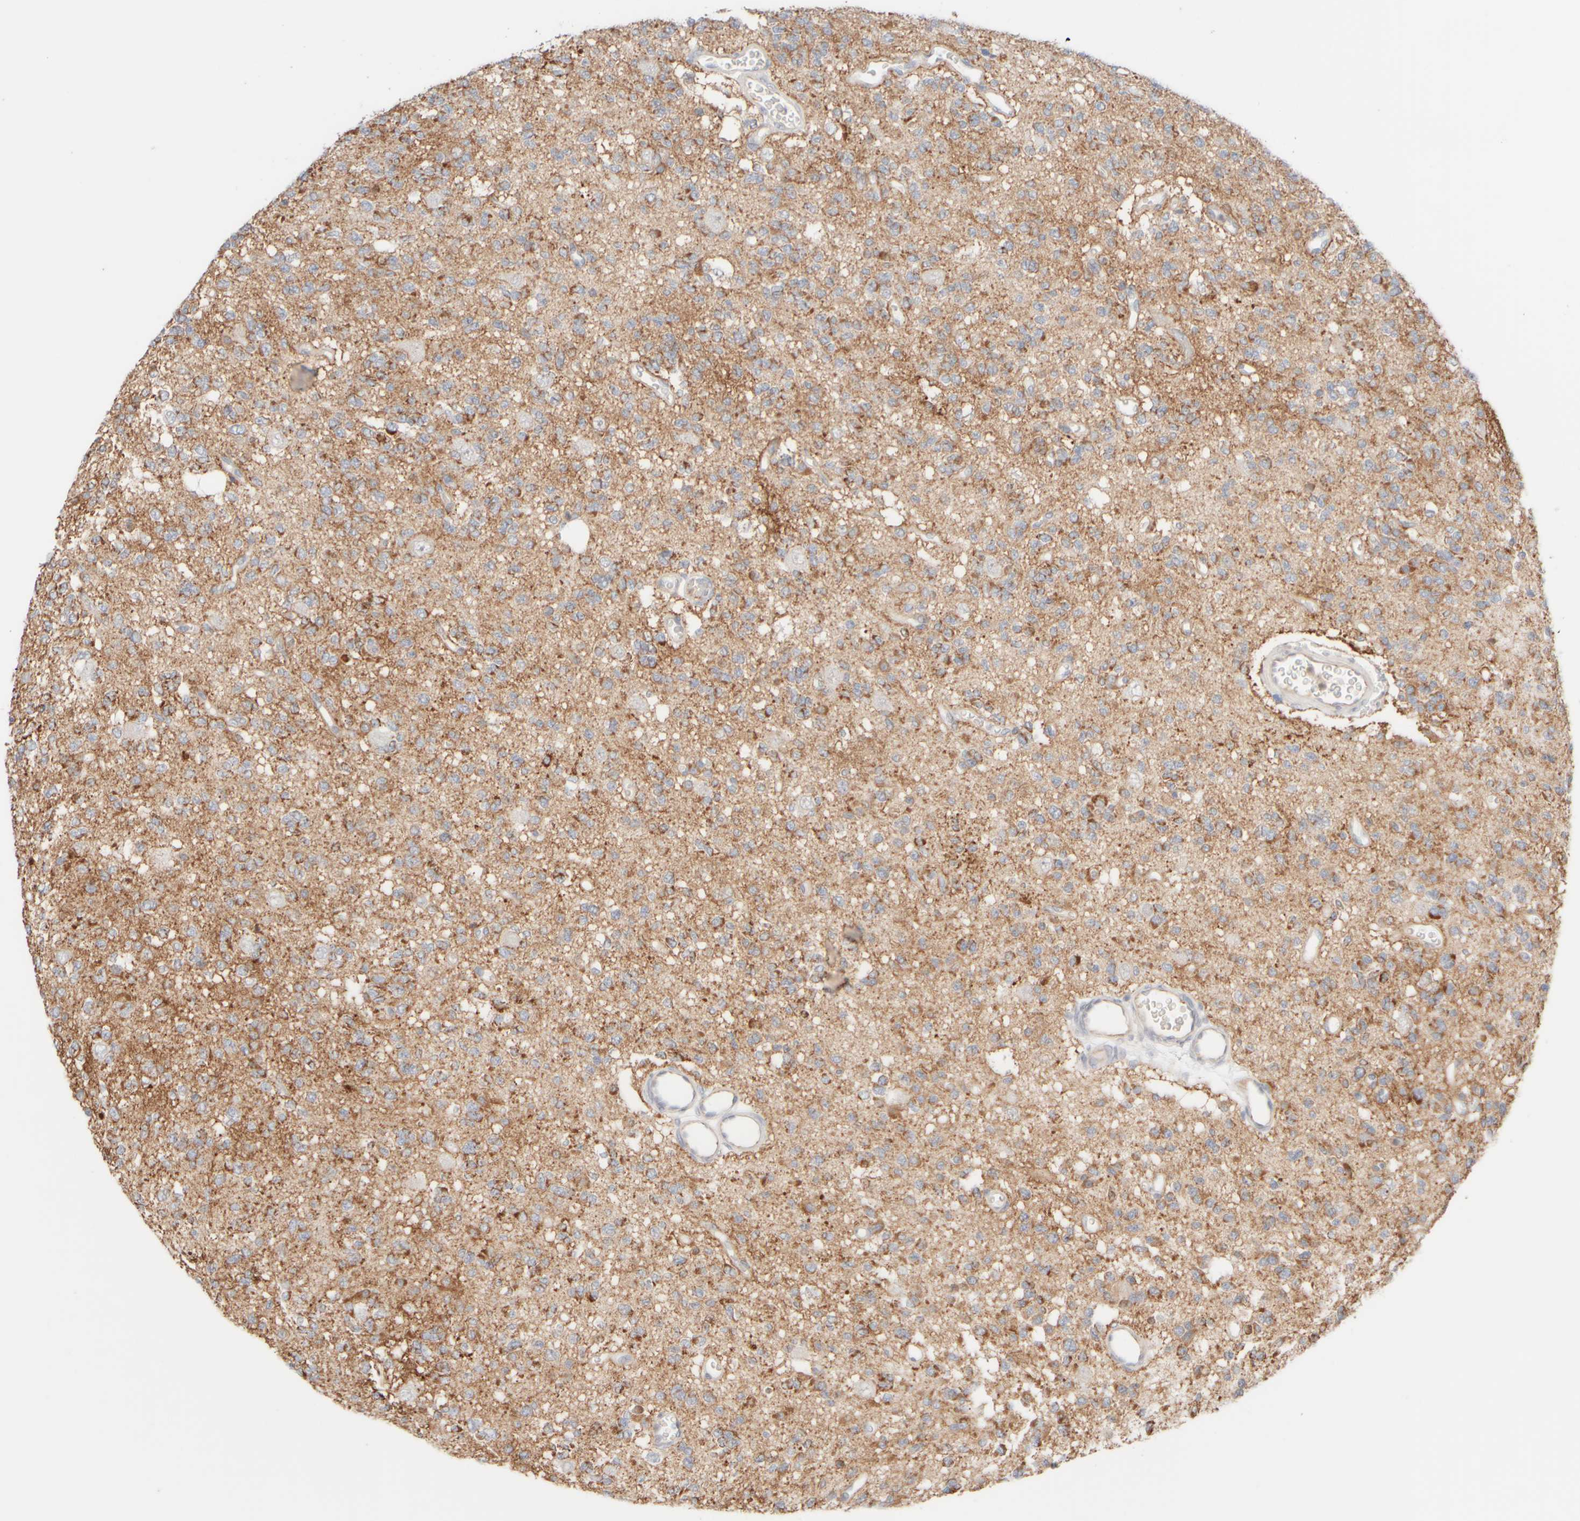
{"staining": {"intensity": "negative", "quantity": "none", "location": "none"}, "tissue": "glioma", "cell_type": "Tumor cells", "image_type": "cancer", "snomed": [{"axis": "morphology", "description": "Glioma, malignant, Low grade"}, {"axis": "topography", "description": "Brain"}], "caption": "A high-resolution histopathology image shows immunohistochemistry (IHC) staining of glioma, which displays no significant positivity in tumor cells.", "gene": "UNC13B", "patient": {"sex": "male", "age": 38}}